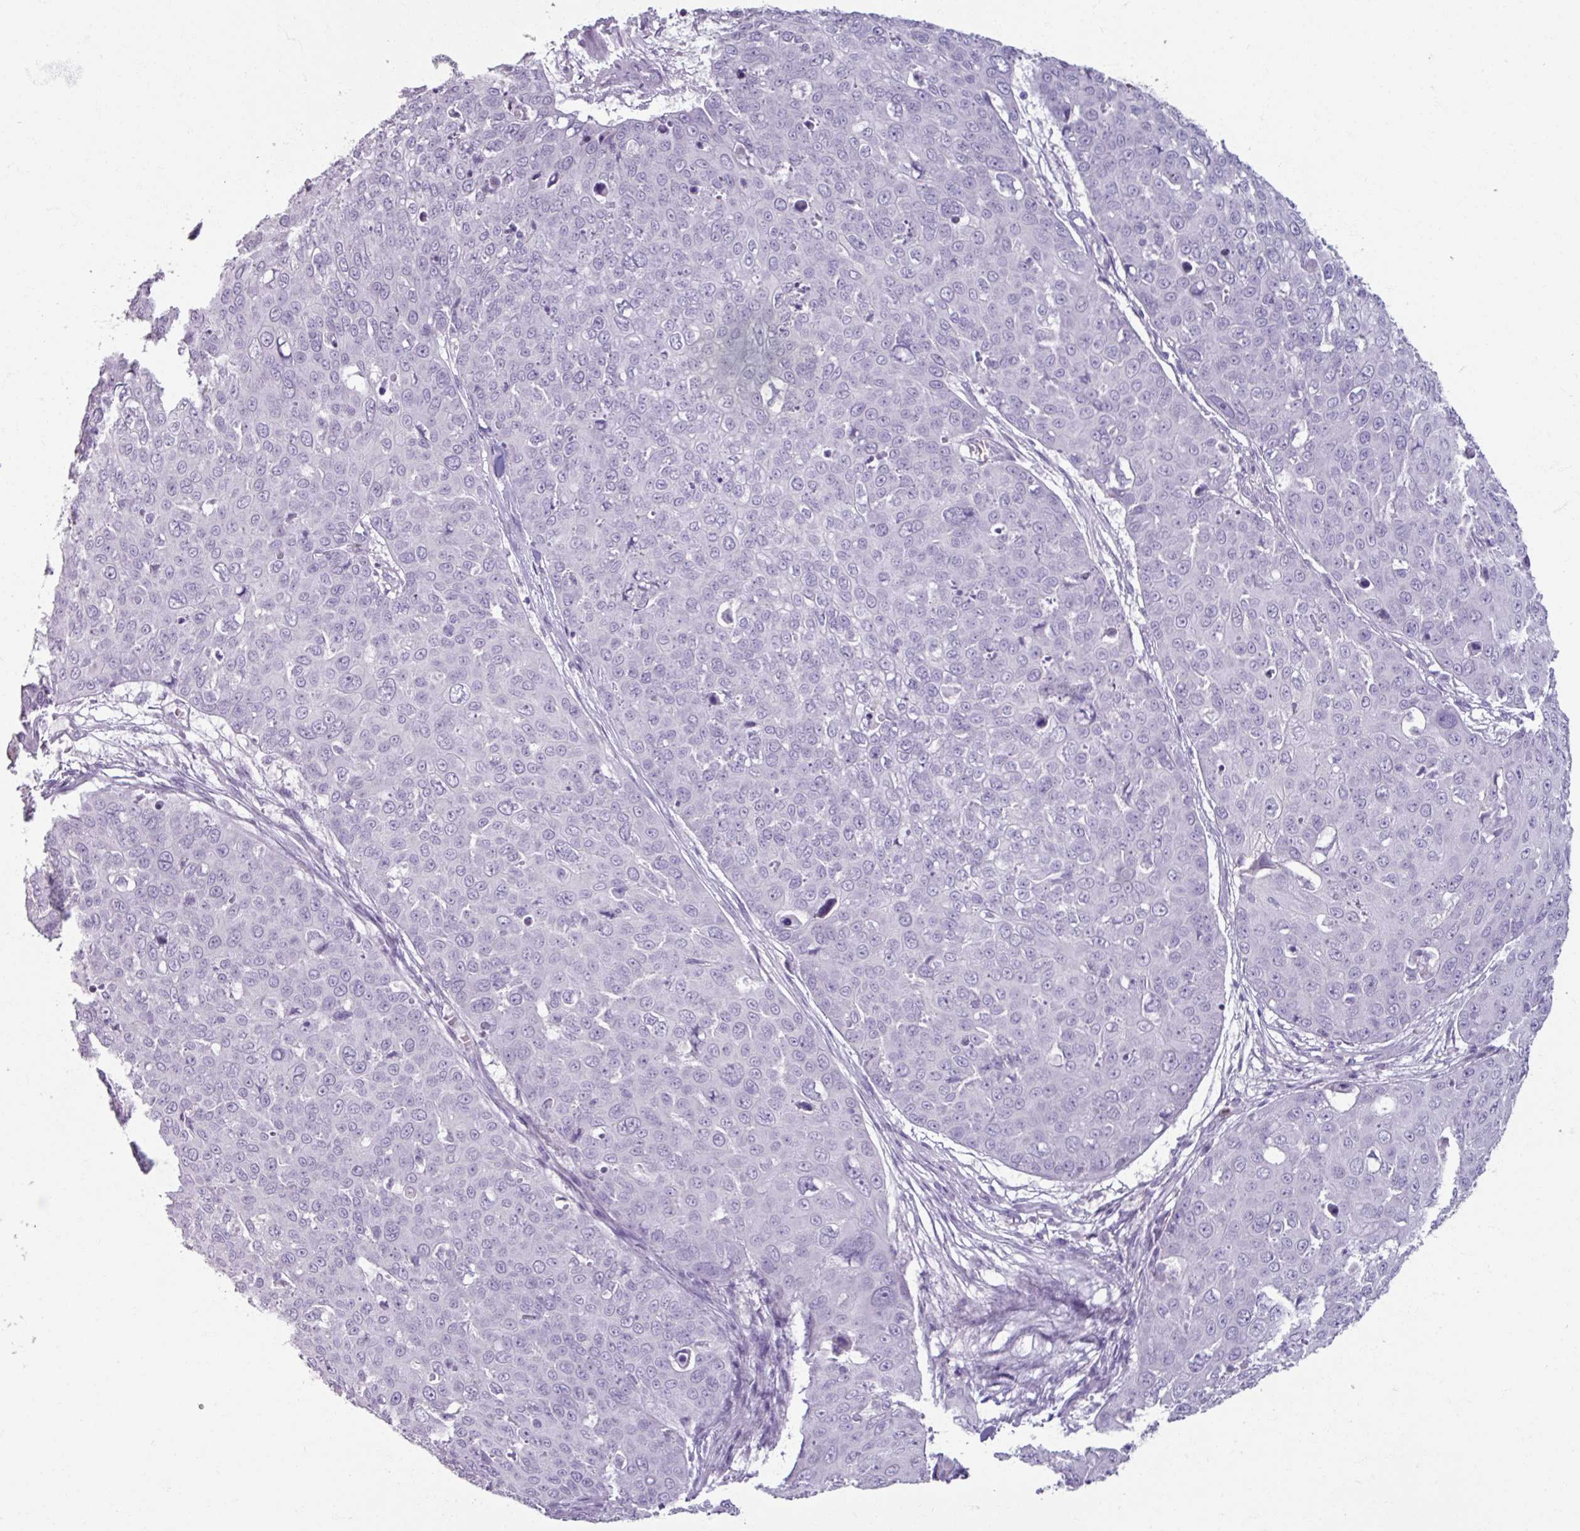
{"staining": {"intensity": "negative", "quantity": "none", "location": "none"}, "tissue": "skin cancer", "cell_type": "Tumor cells", "image_type": "cancer", "snomed": [{"axis": "morphology", "description": "Squamous cell carcinoma, NOS"}, {"axis": "topography", "description": "Skin"}], "caption": "The image reveals no significant positivity in tumor cells of skin cancer.", "gene": "ARG1", "patient": {"sex": "male", "age": 71}}